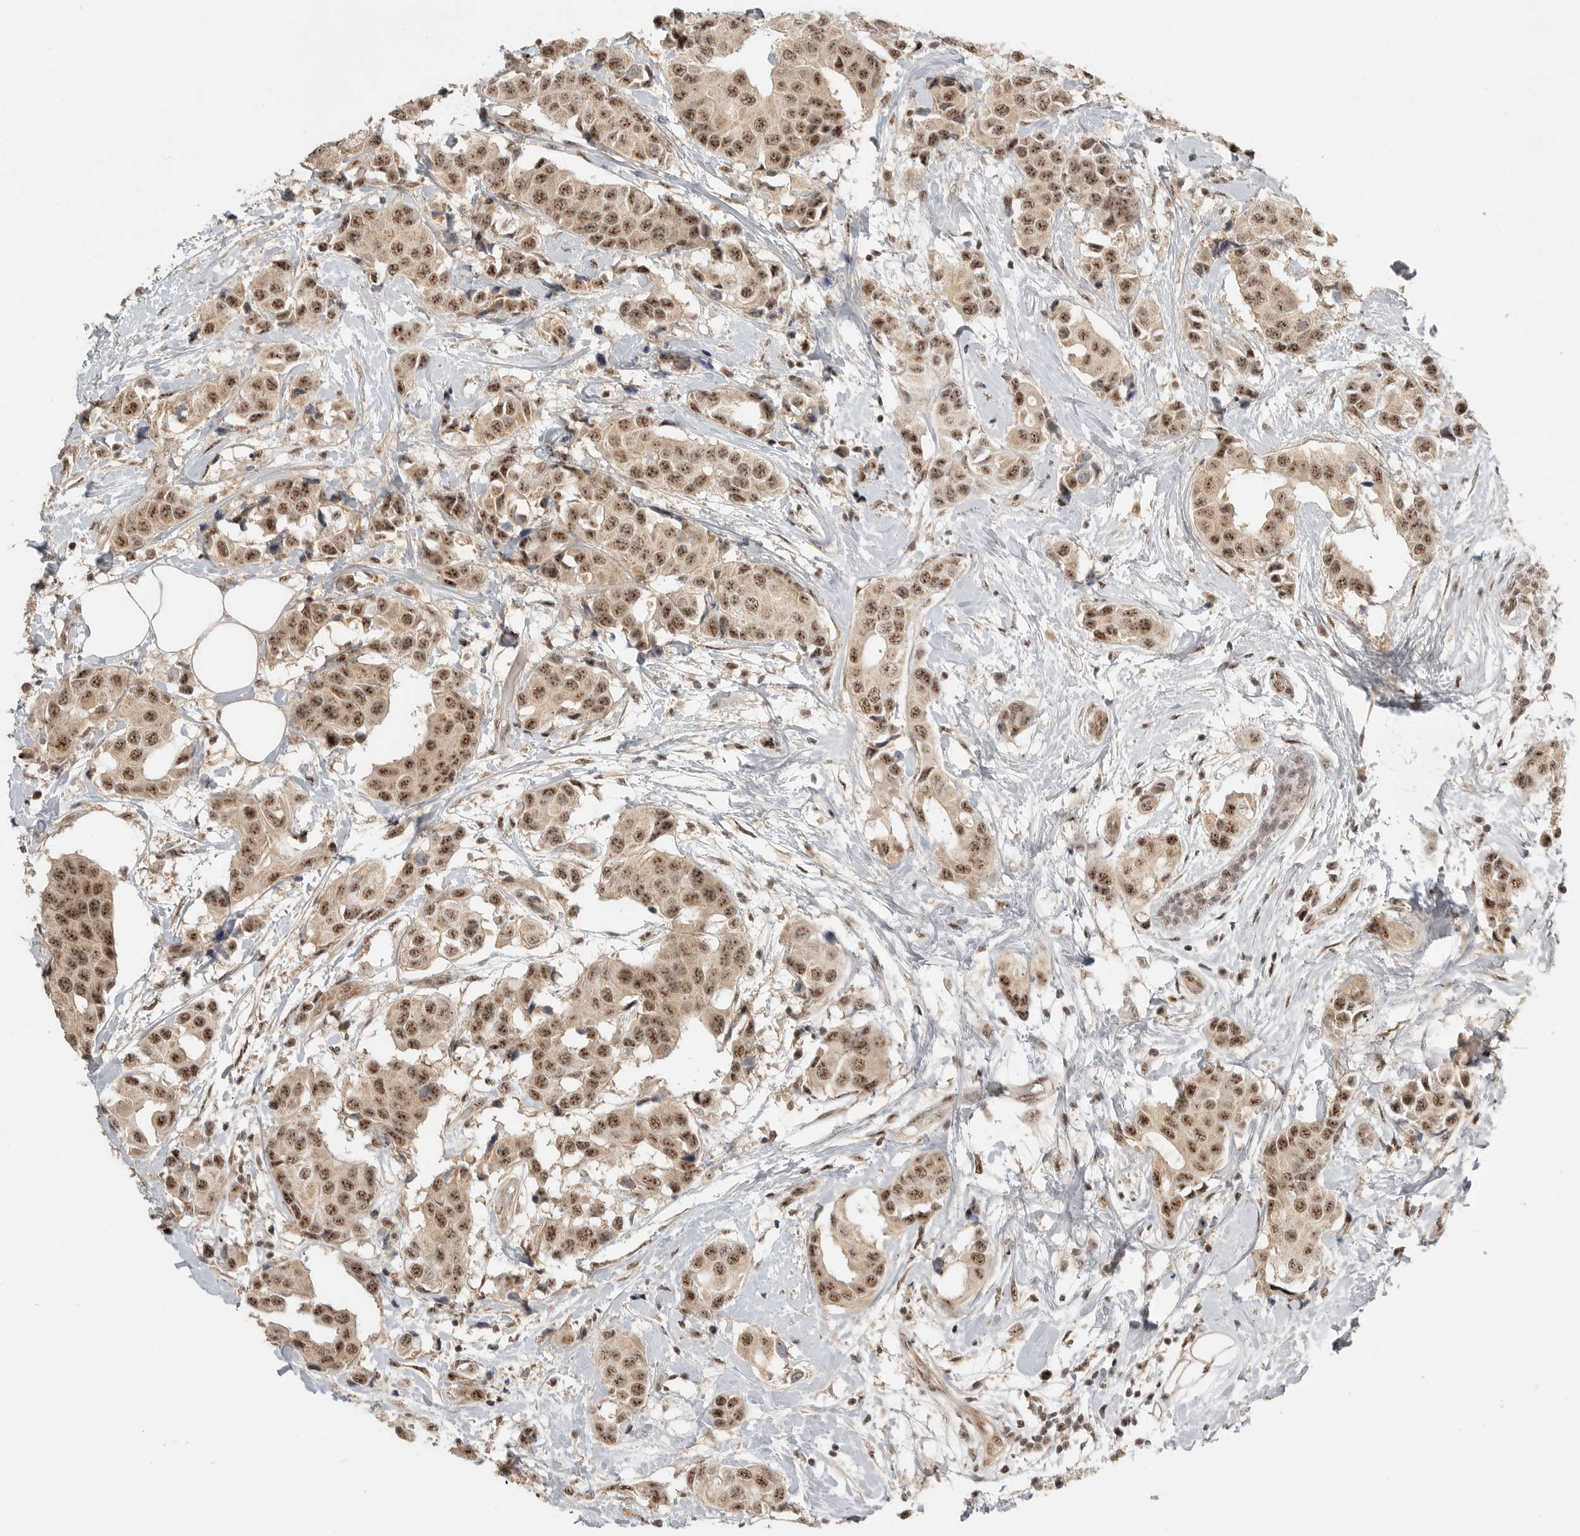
{"staining": {"intensity": "strong", "quantity": ">75%", "location": "cytoplasmic/membranous,nuclear"}, "tissue": "breast cancer", "cell_type": "Tumor cells", "image_type": "cancer", "snomed": [{"axis": "morphology", "description": "Normal tissue, NOS"}, {"axis": "morphology", "description": "Duct carcinoma"}, {"axis": "topography", "description": "Breast"}], "caption": "The image shows a brown stain indicating the presence of a protein in the cytoplasmic/membranous and nuclear of tumor cells in infiltrating ductal carcinoma (breast).", "gene": "POMP", "patient": {"sex": "female", "age": 39}}